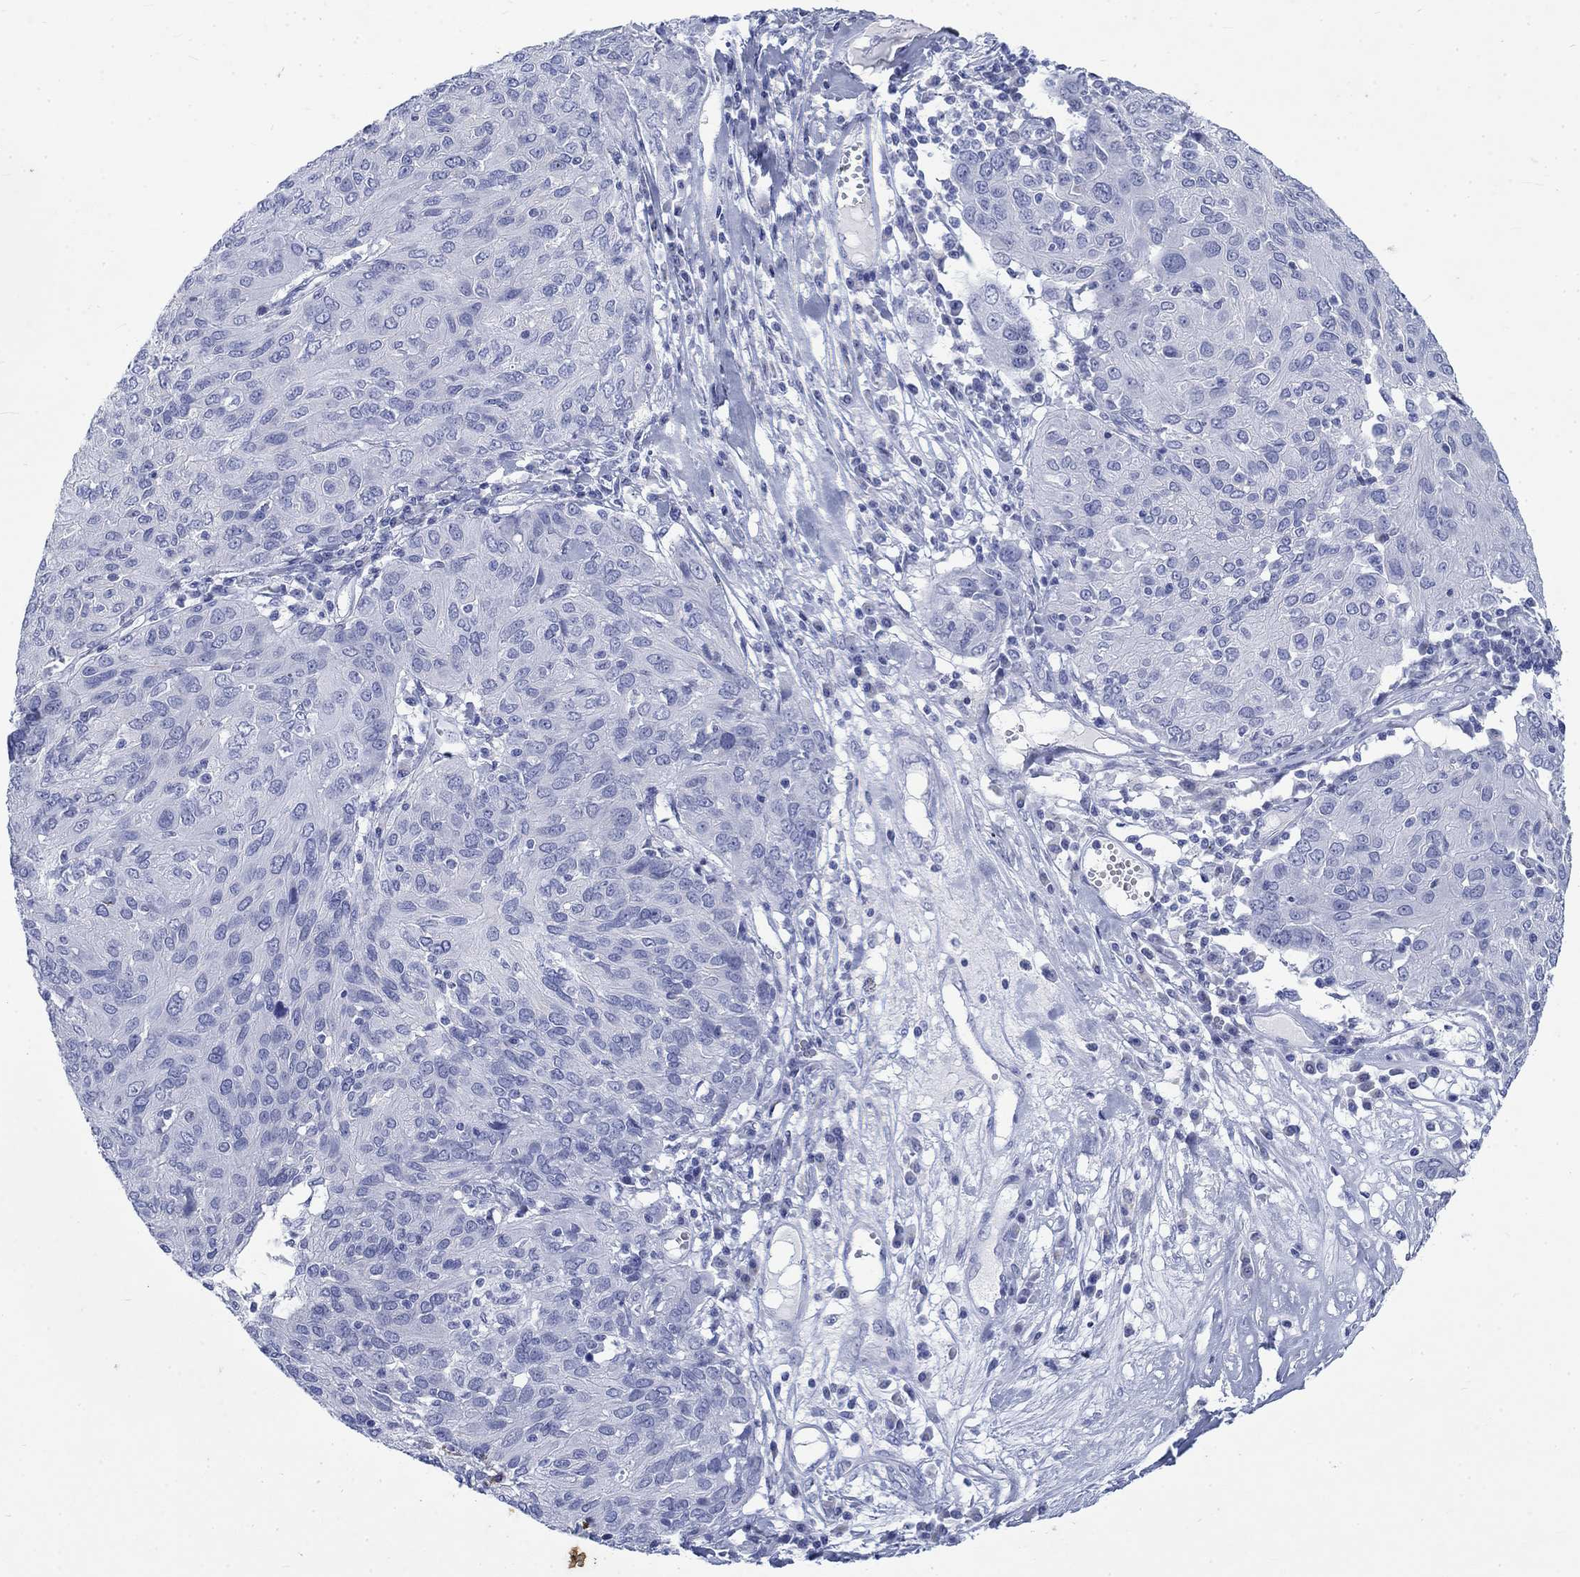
{"staining": {"intensity": "negative", "quantity": "none", "location": "none"}, "tissue": "ovarian cancer", "cell_type": "Tumor cells", "image_type": "cancer", "snomed": [{"axis": "morphology", "description": "Carcinoma, endometroid"}, {"axis": "topography", "description": "Ovary"}], "caption": "Endometroid carcinoma (ovarian) was stained to show a protein in brown. There is no significant staining in tumor cells.", "gene": "KRT76", "patient": {"sex": "female", "age": 50}}